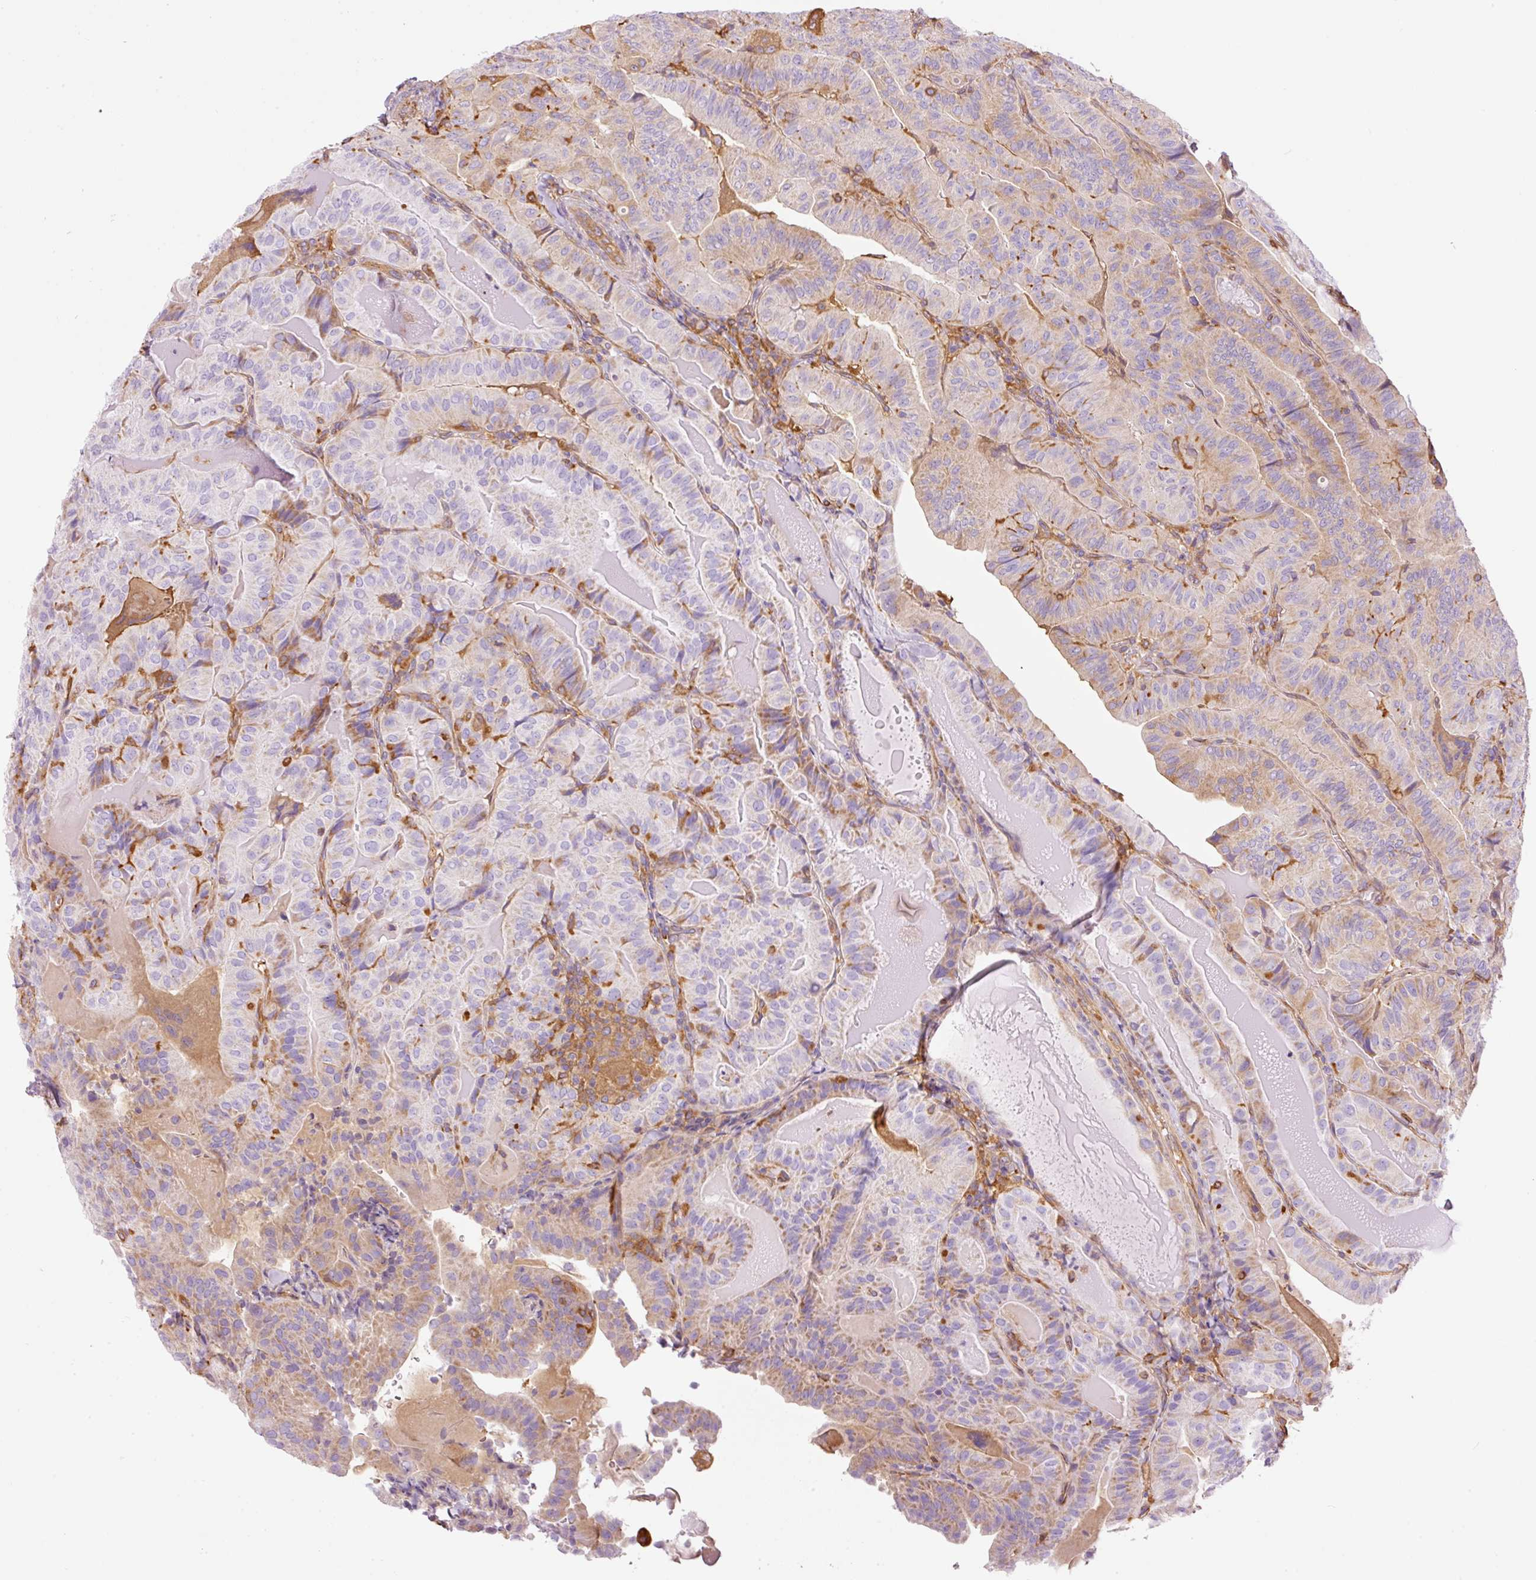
{"staining": {"intensity": "weak", "quantity": "<25%", "location": "cytoplasmic/membranous"}, "tissue": "thyroid cancer", "cell_type": "Tumor cells", "image_type": "cancer", "snomed": [{"axis": "morphology", "description": "Papillary adenocarcinoma, NOS"}, {"axis": "topography", "description": "Thyroid gland"}], "caption": "Immunohistochemistry of human papillary adenocarcinoma (thyroid) shows no expression in tumor cells. (Stains: DAB immunohistochemistry with hematoxylin counter stain, Microscopy: brightfield microscopy at high magnification).", "gene": "IL10RB", "patient": {"sex": "female", "age": 68}}